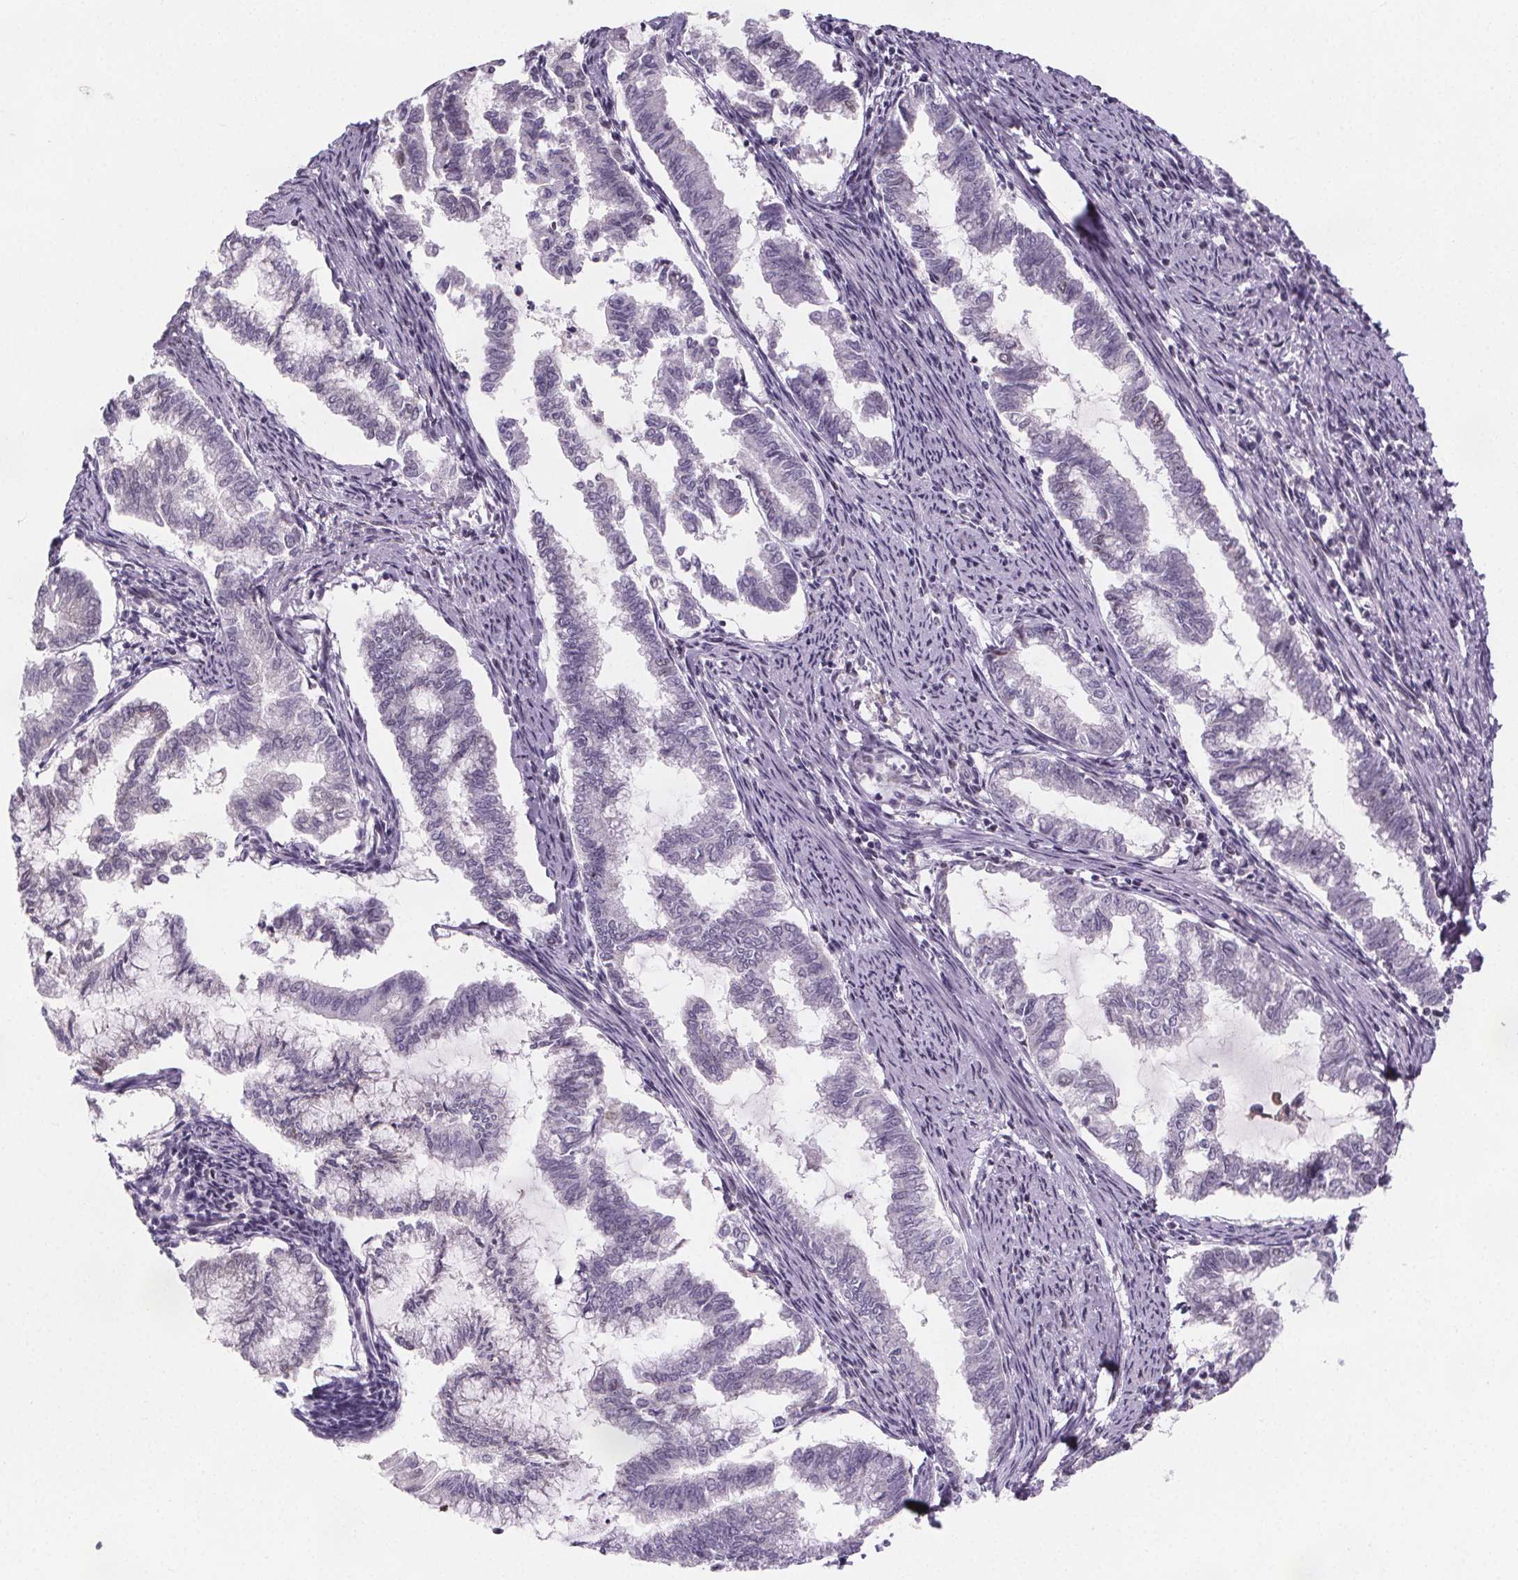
{"staining": {"intensity": "negative", "quantity": "none", "location": "none"}, "tissue": "endometrial cancer", "cell_type": "Tumor cells", "image_type": "cancer", "snomed": [{"axis": "morphology", "description": "Adenocarcinoma, NOS"}, {"axis": "topography", "description": "Endometrium"}], "caption": "Endometrial cancer stained for a protein using immunohistochemistry (IHC) reveals no expression tumor cells.", "gene": "ZNF572", "patient": {"sex": "female", "age": 79}}